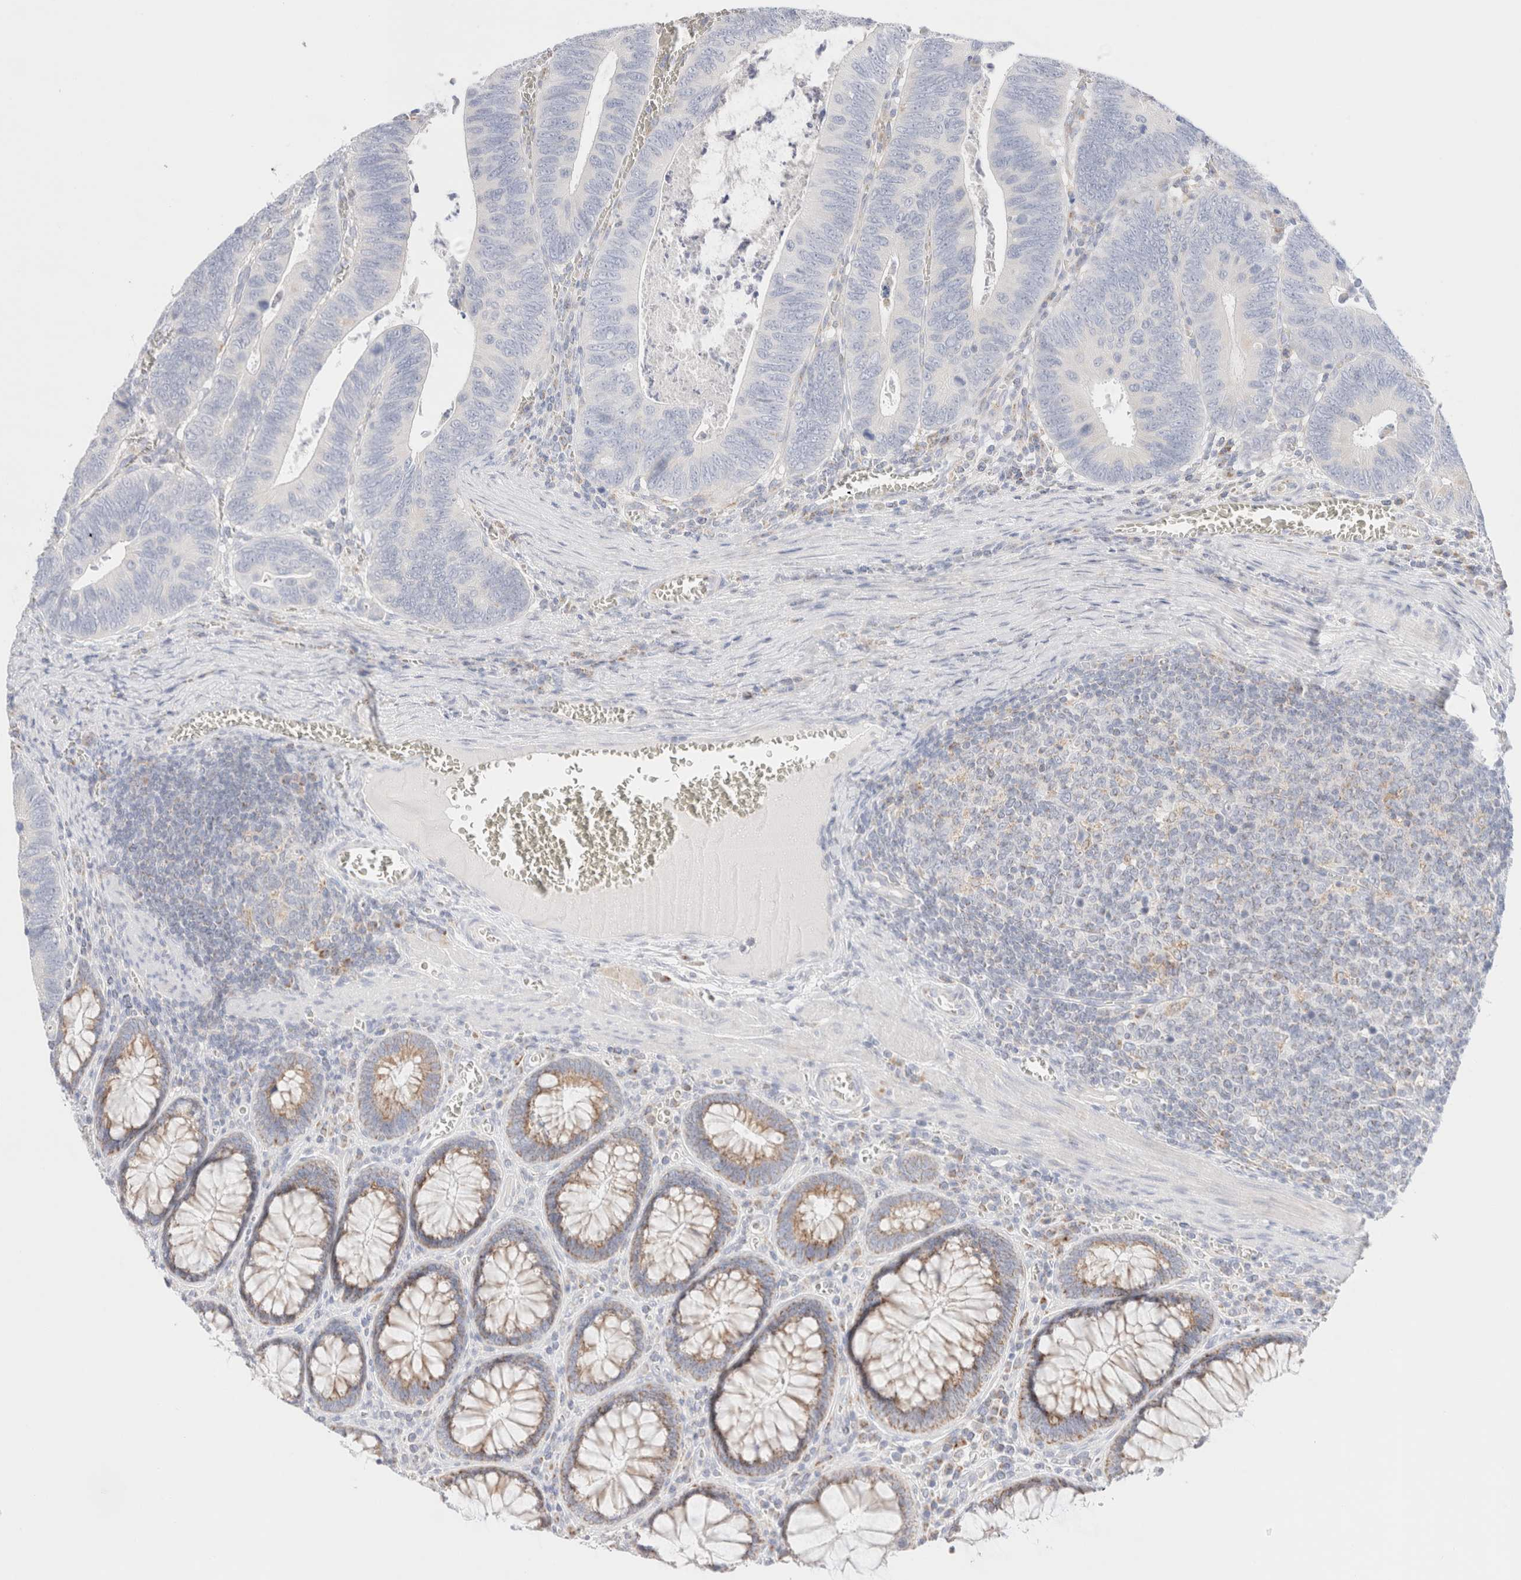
{"staining": {"intensity": "negative", "quantity": "none", "location": "none"}, "tissue": "colorectal cancer", "cell_type": "Tumor cells", "image_type": "cancer", "snomed": [{"axis": "morphology", "description": "Inflammation, NOS"}, {"axis": "morphology", "description": "Adenocarcinoma, NOS"}, {"axis": "topography", "description": "Colon"}], "caption": "This is an IHC image of human colorectal cancer (adenocarcinoma). There is no positivity in tumor cells.", "gene": "ATP6V1C1", "patient": {"sex": "male", "age": 72}}